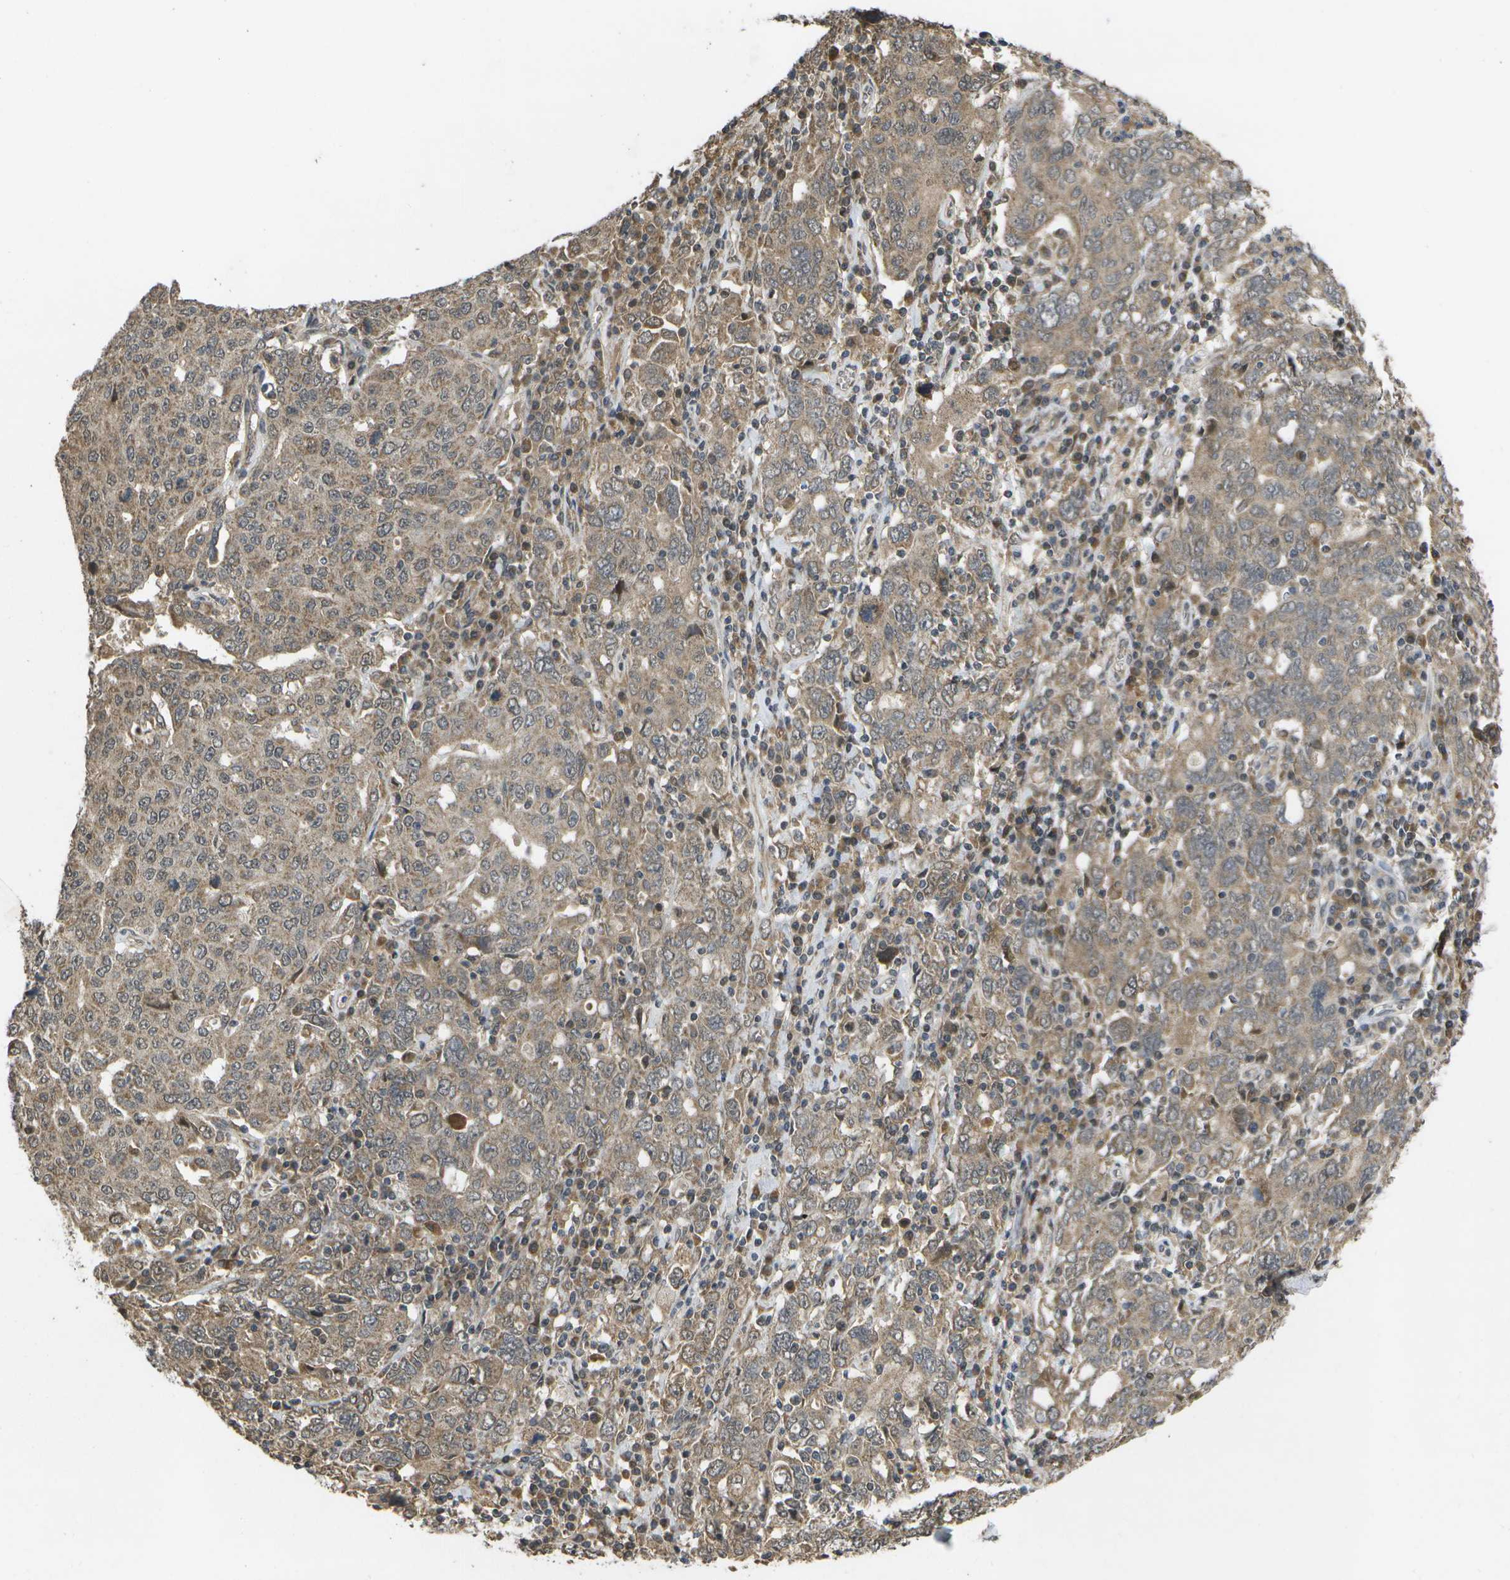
{"staining": {"intensity": "weak", "quantity": ">75%", "location": "cytoplasmic/membranous"}, "tissue": "ovarian cancer", "cell_type": "Tumor cells", "image_type": "cancer", "snomed": [{"axis": "morphology", "description": "Carcinoma, endometroid"}, {"axis": "topography", "description": "Ovary"}], "caption": "IHC photomicrograph of neoplastic tissue: human ovarian cancer (endometroid carcinoma) stained using immunohistochemistry reveals low levels of weak protein expression localized specifically in the cytoplasmic/membranous of tumor cells, appearing as a cytoplasmic/membranous brown color.", "gene": "ALAS1", "patient": {"sex": "female", "age": 62}}